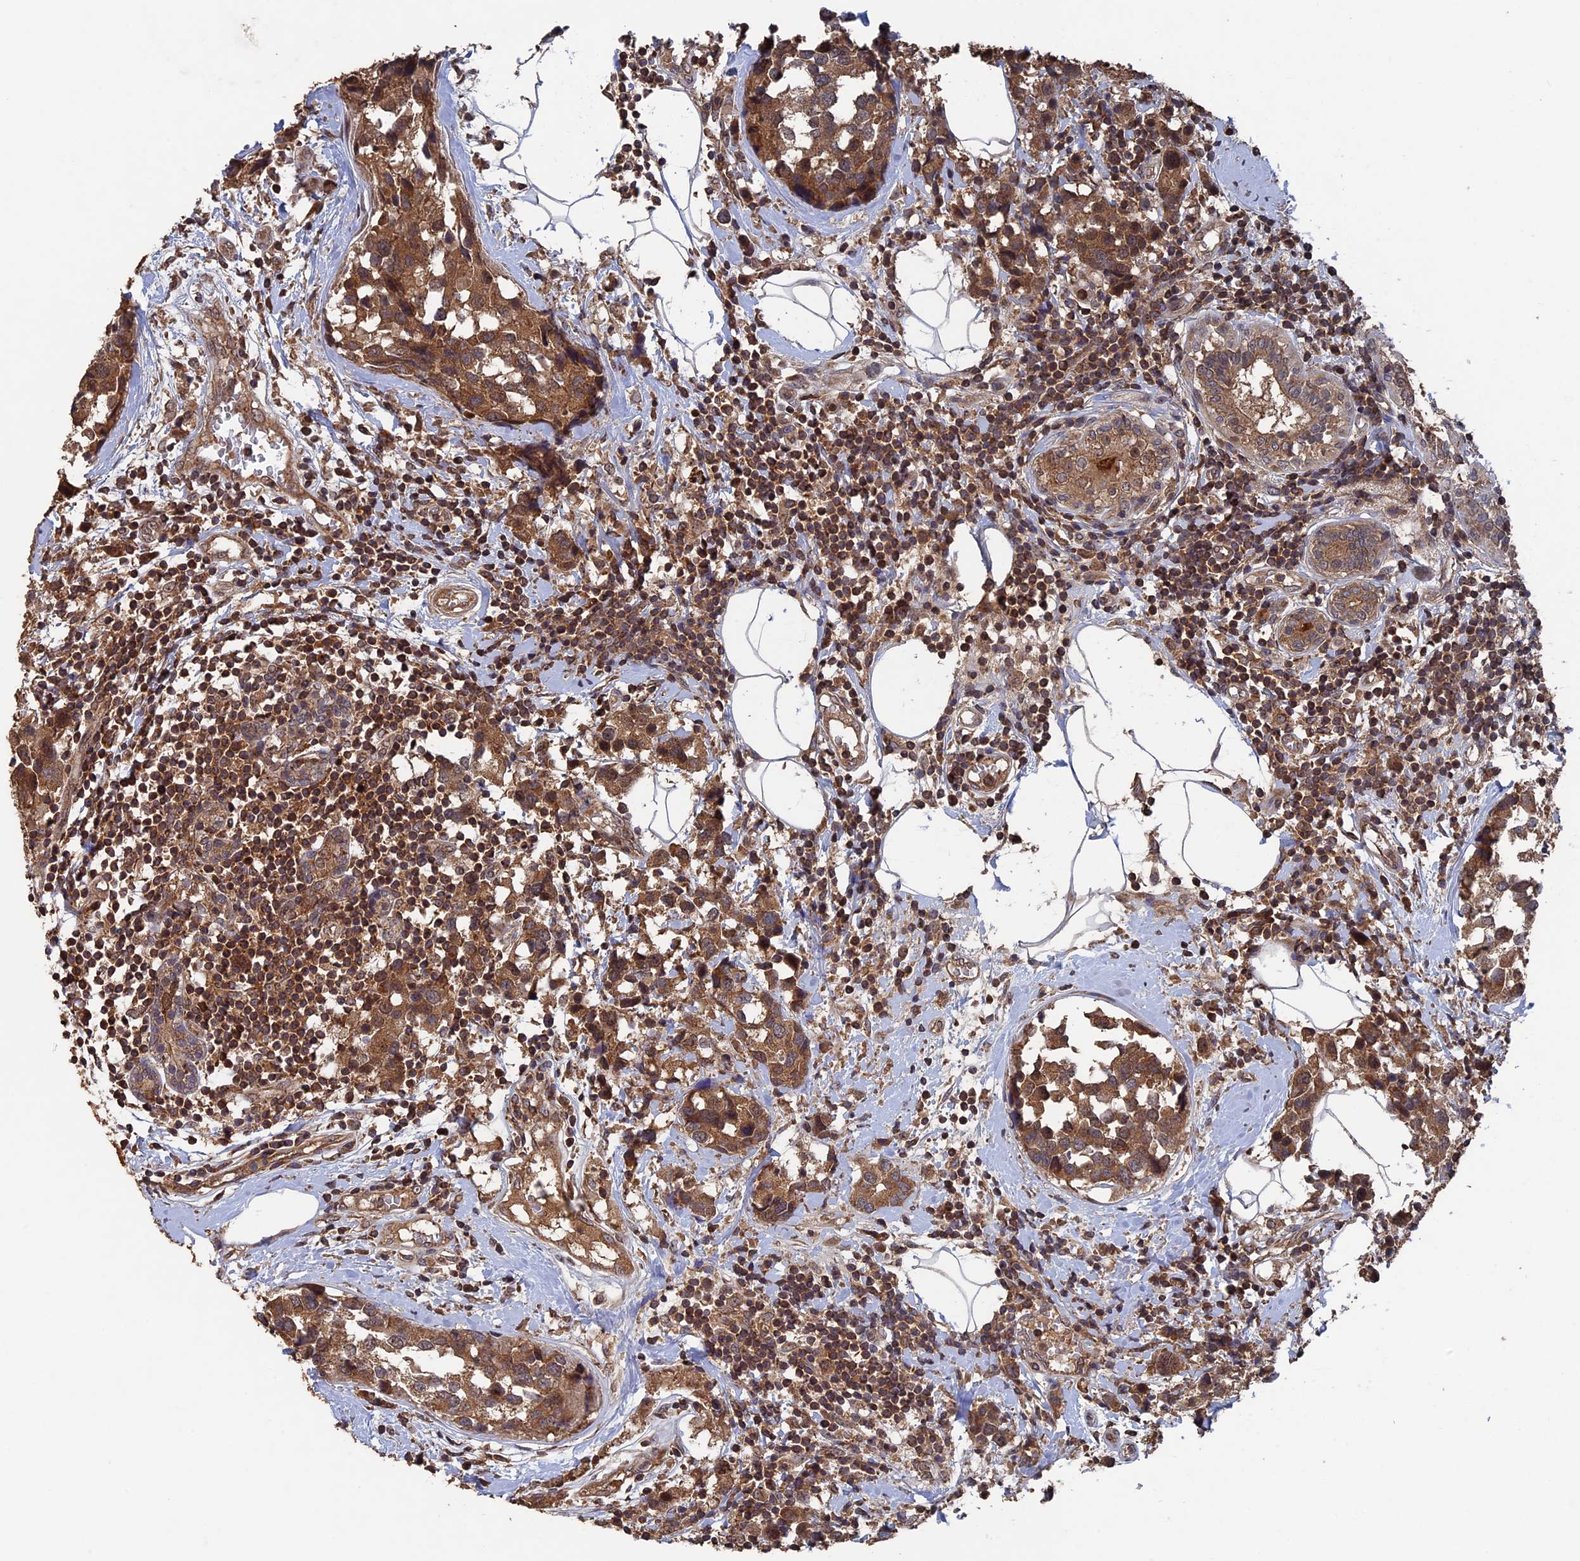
{"staining": {"intensity": "moderate", "quantity": ">75%", "location": "cytoplasmic/membranous"}, "tissue": "breast cancer", "cell_type": "Tumor cells", "image_type": "cancer", "snomed": [{"axis": "morphology", "description": "Lobular carcinoma"}, {"axis": "topography", "description": "Breast"}], "caption": "Immunohistochemical staining of breast cancer reveals moderate cytoplasmic/membranous protein expression in approximately >75% of tumor cells.", "gene": "RAB15", "patient": {"sex": "female", "age": 59}}